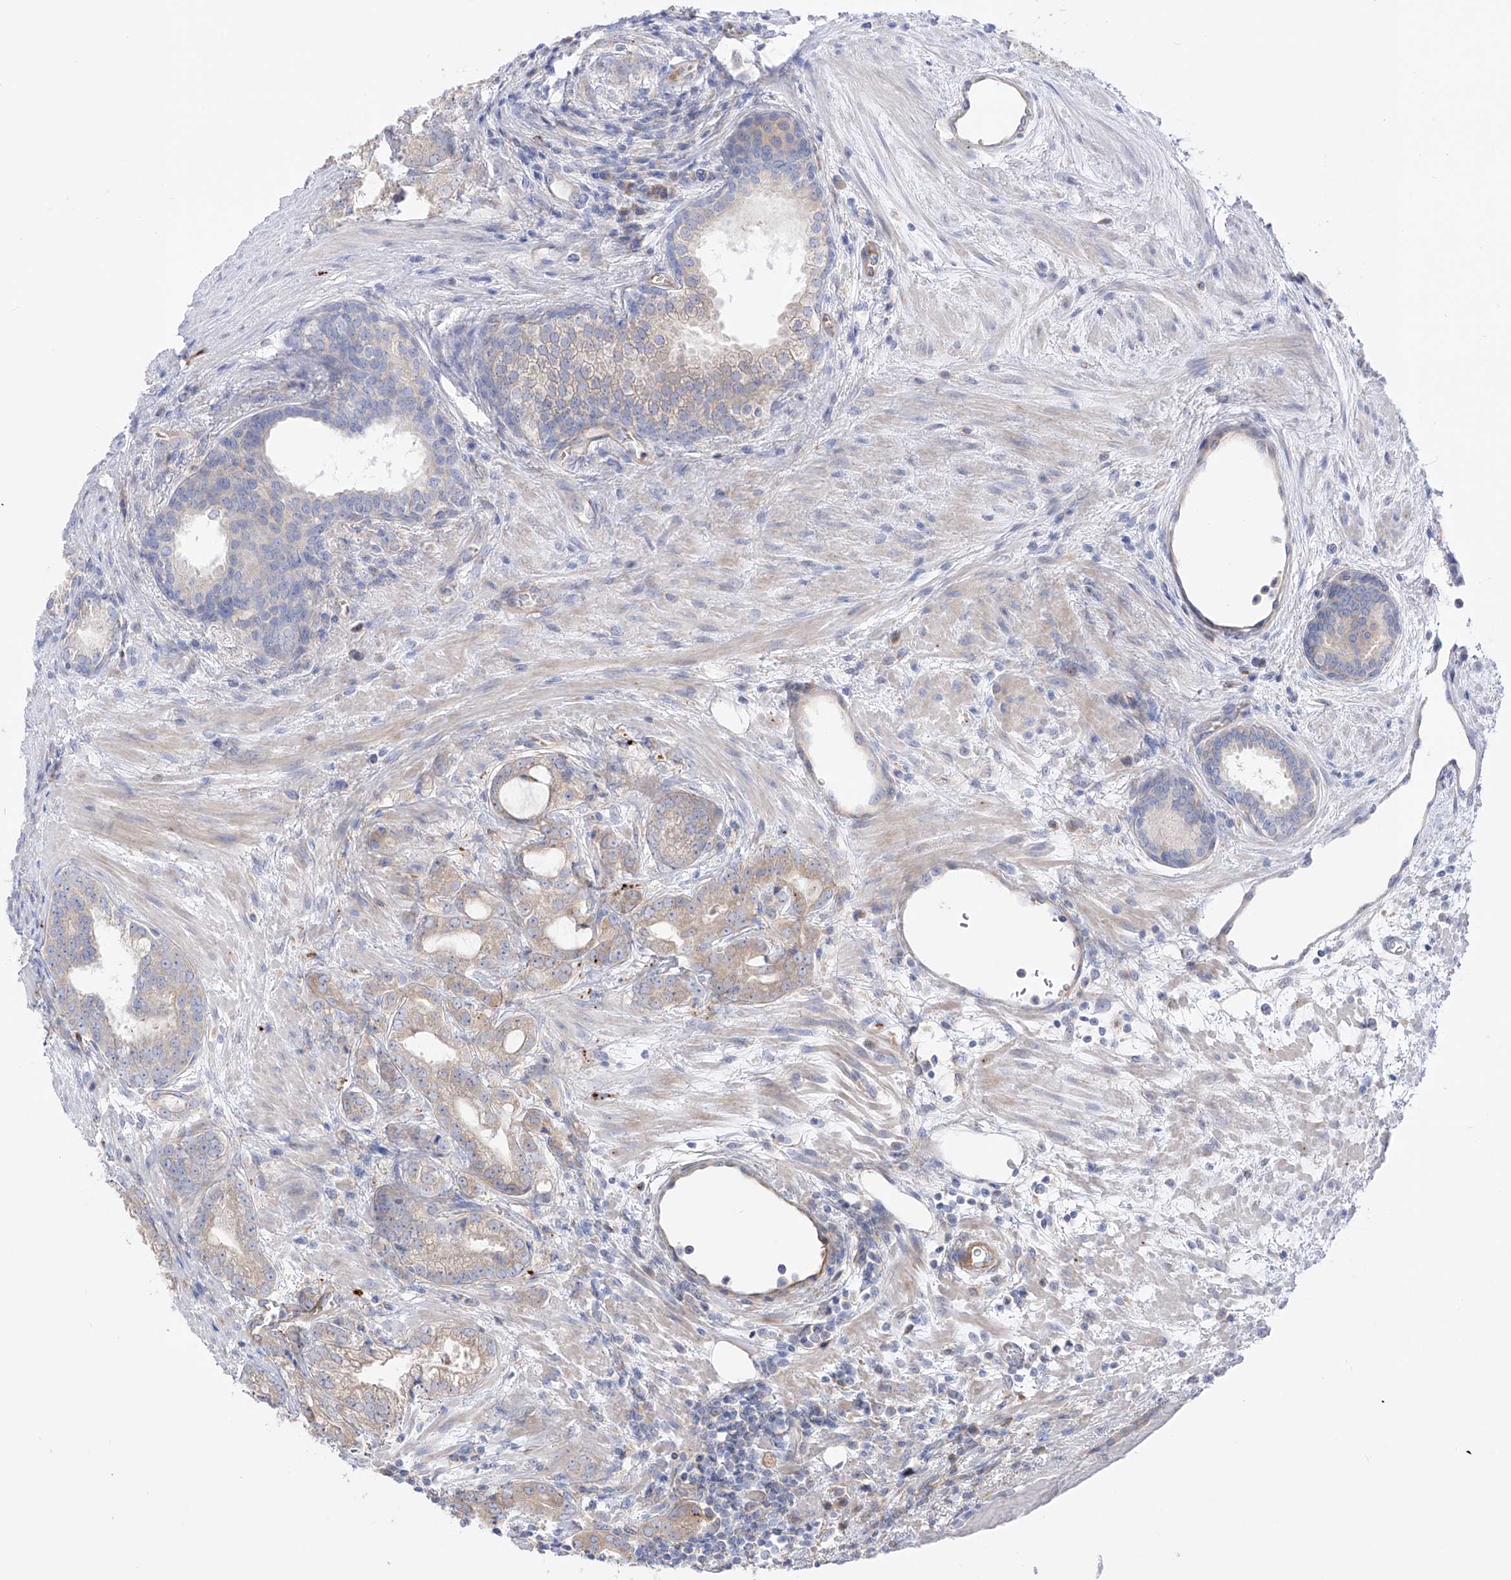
{"staining": {"intensity": "negative", "quantity": "none", "location": "none"}, "tissue": "prostate cancer", "cell_type": "Tumor cells", "image_type": "cancer", "snomed": [{"axis": "morphology", "description": "Normal morphology"}, {"axis": "morphology", "description": "Adenocarcinoma, Low grade"}, {"axis": "topography", "description": "Prostate"}], "caption": "Histopathology image shows no significant protein staining in tumor cells of prostate cancer (adenocarcinoma (low-grade)). (Immunohistochemistry (ihc), brightfield microscopy, high magnification).", "gene": "YKT6", "patient": {"sex": "male", "age": 72}}